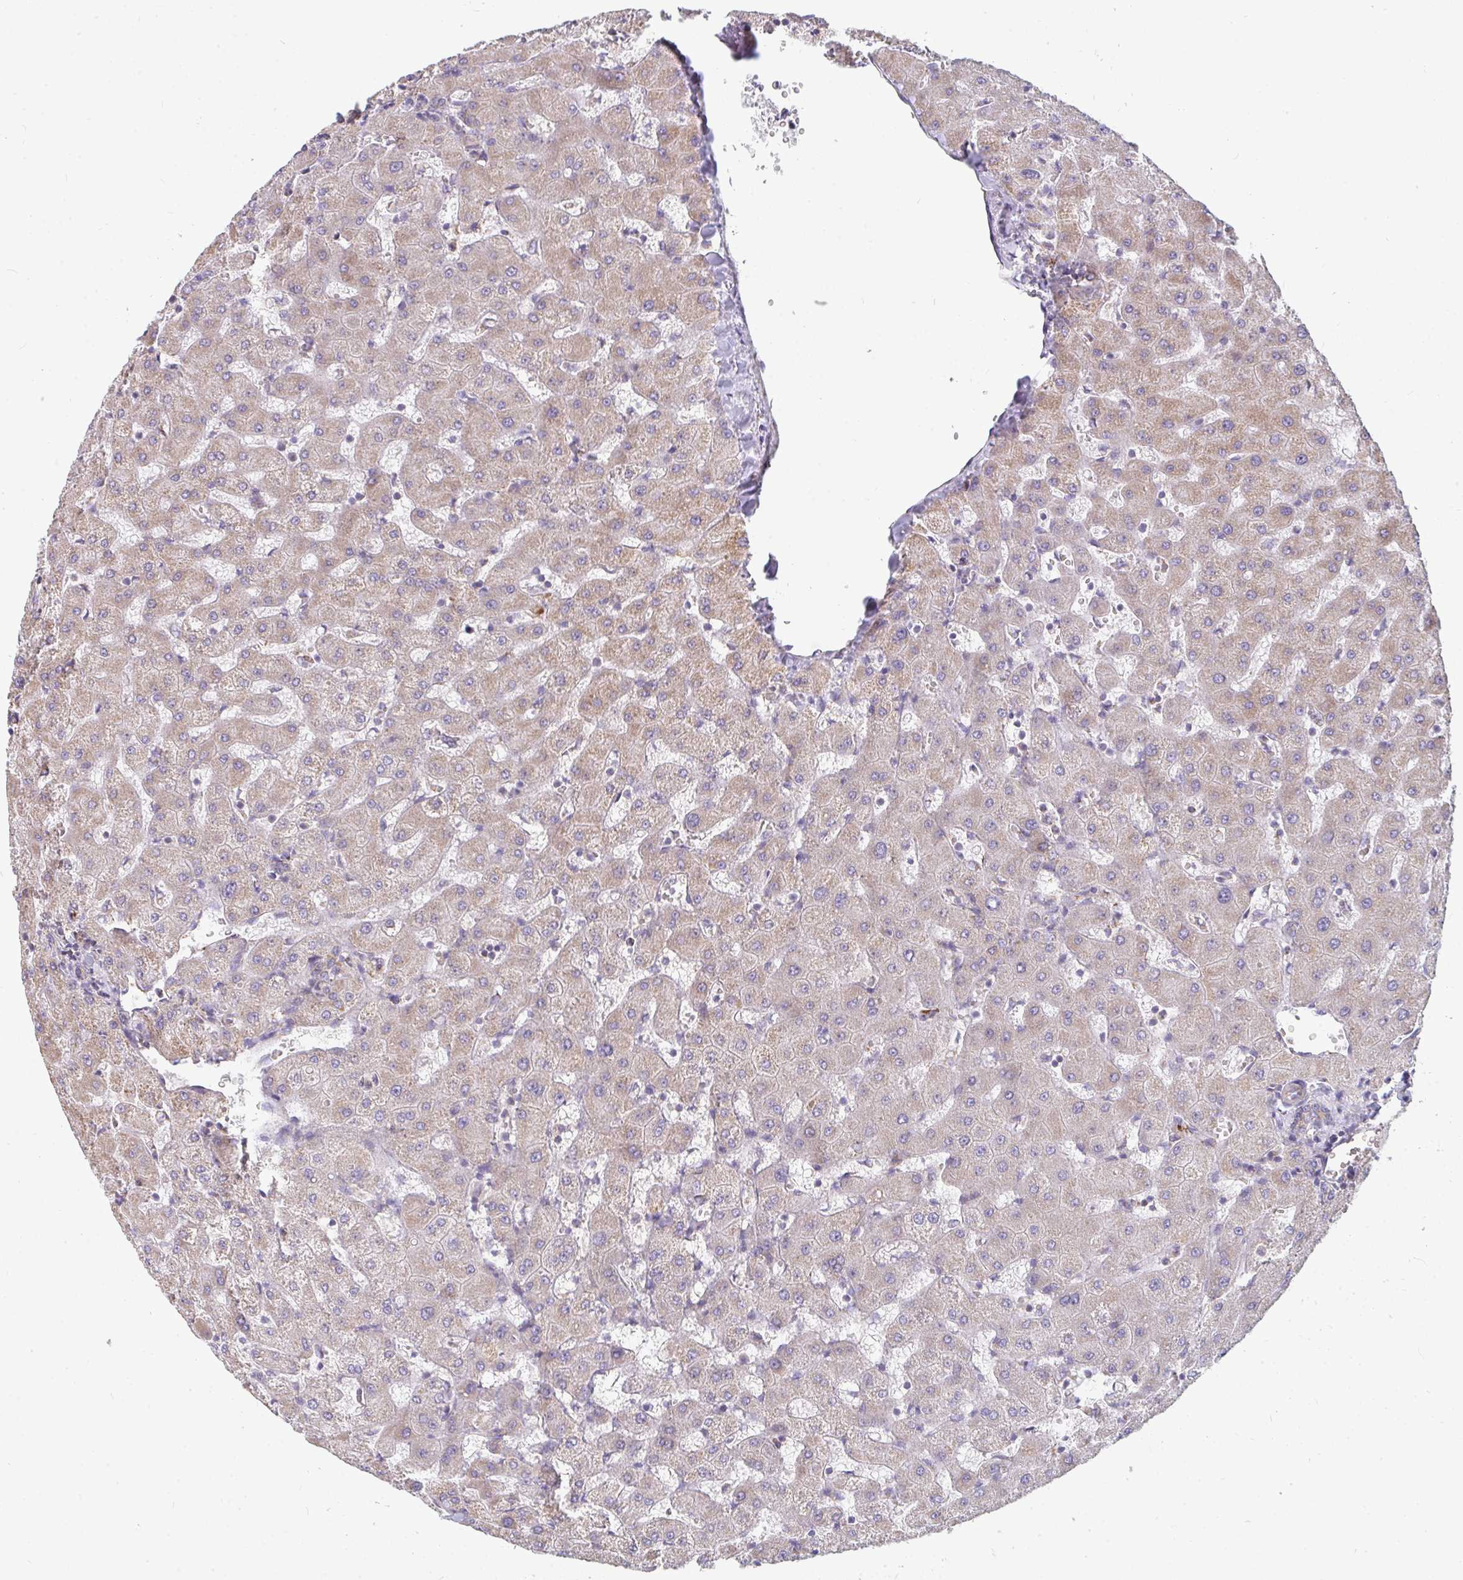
{"staining": {"intensity": "weak", "quantity": ">75%", "location": "cytoplasmic/membranous"}, "tissue": "liver", "cell_type": "Cholangiocytes", "image_type": "normal", "snomed": [{"axis": "morphology", "description": "Normal tissue, NOS"}, {"axis": "topography", "description": "Liver"}], "caption": "Normal liver reveals weak cytoplasmic/membranous positivity in approximately >75% of cholangiocytes, visualized by immunohistochemistry. (brown staining indicates protein expression, while blue staining denotes nuclei).", "gene": "FAHD1", "patient": {"sex": "female", "age": 63}}